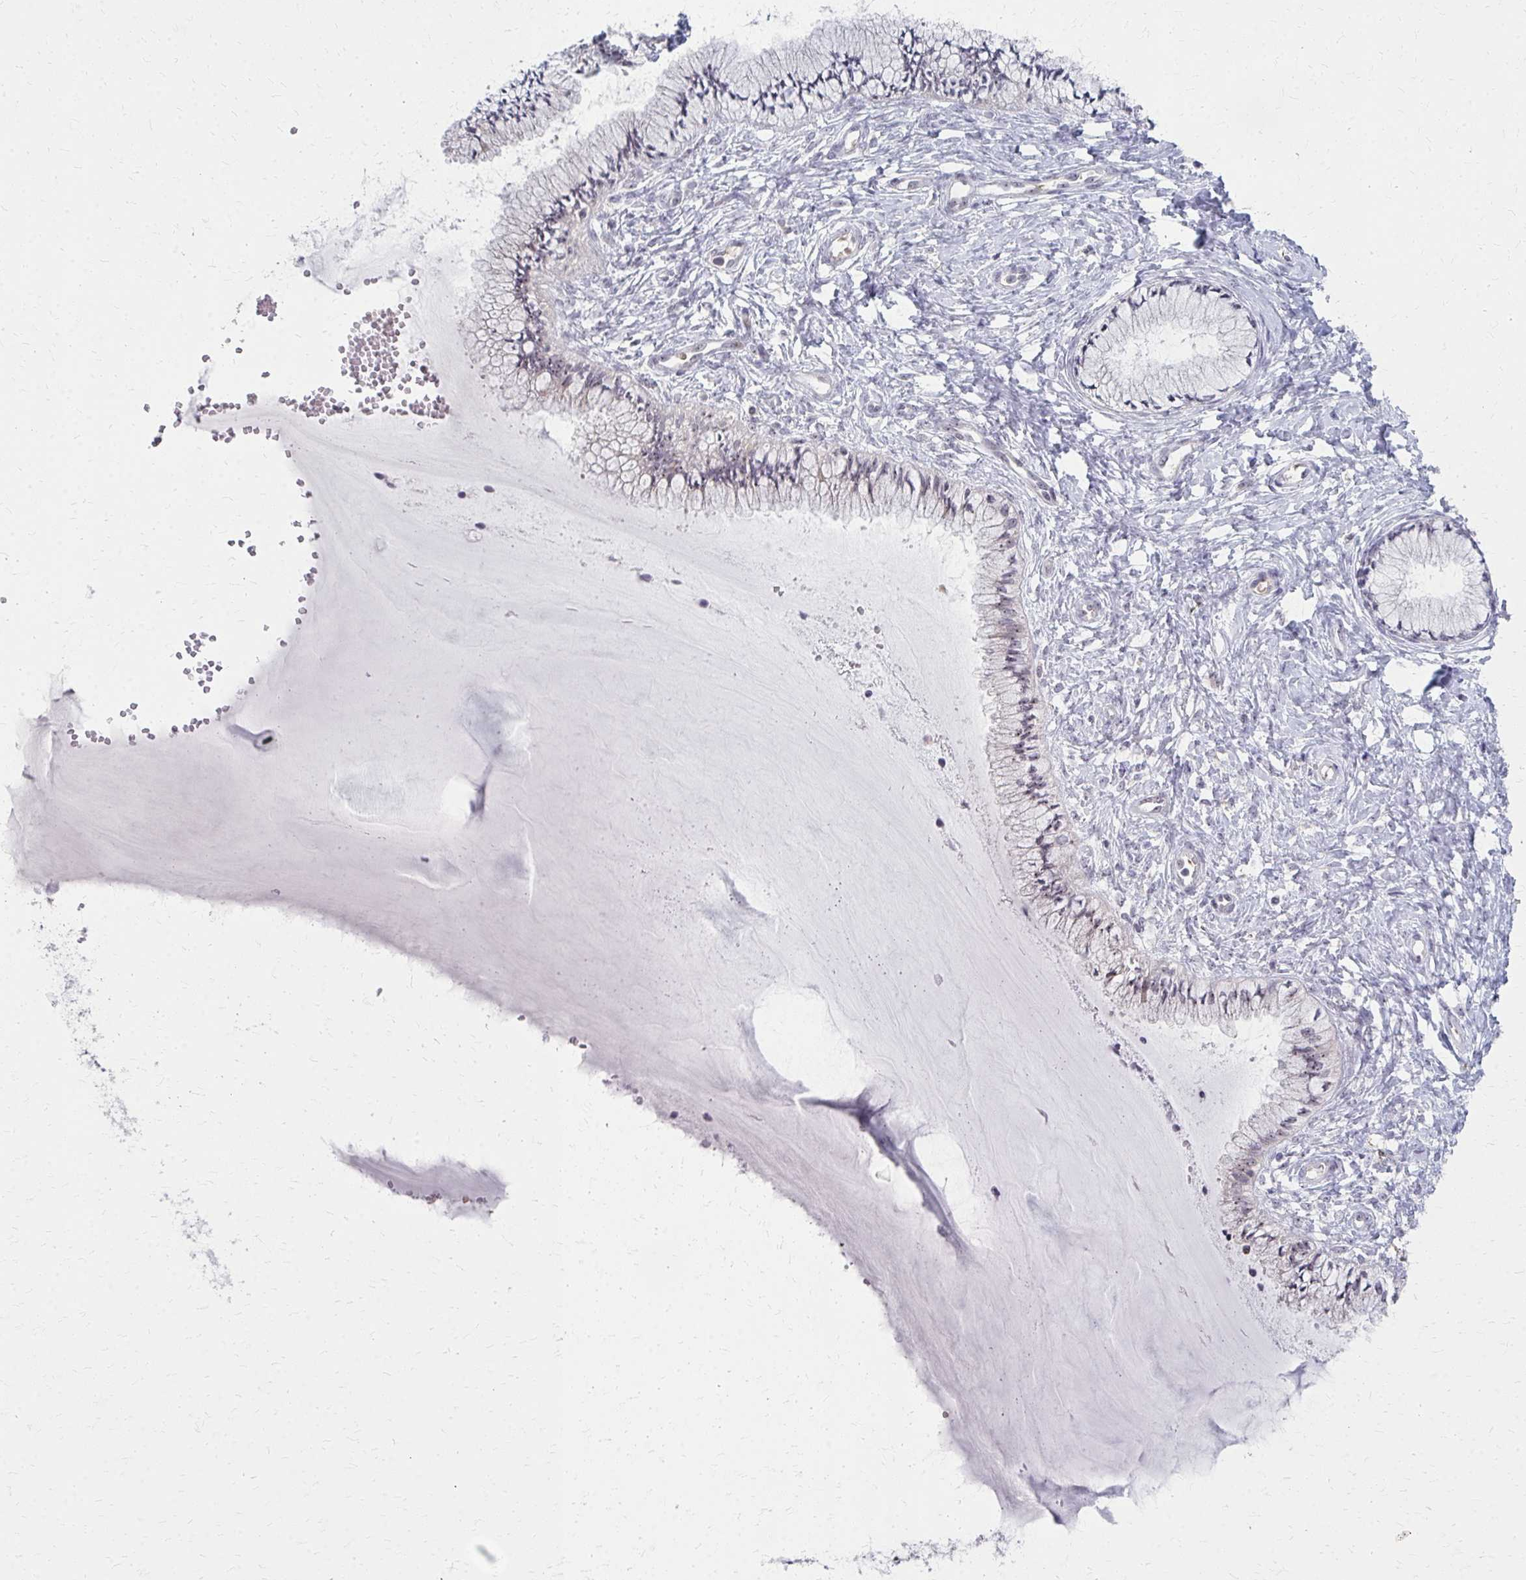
{"staining": {"intensity": "moderate", "quantity": "<25%", "location": "none"}, "tissue": "cervix", "cell_type": "Glandular cells", "image_type": "normal", "snomed": [{"axis": "morphology", "description": "Normal tissue, NOS"}, {"axis": "topography", "description": "Cervix"}], "caption": "Immunohistochemical staining of unremarkable human cervix exhibits <25% levels of moderate None protein expression in approximately <25% of glandular cells.", "gene": "NUDT16", "patient": {"sex": "female", "age": 37}}